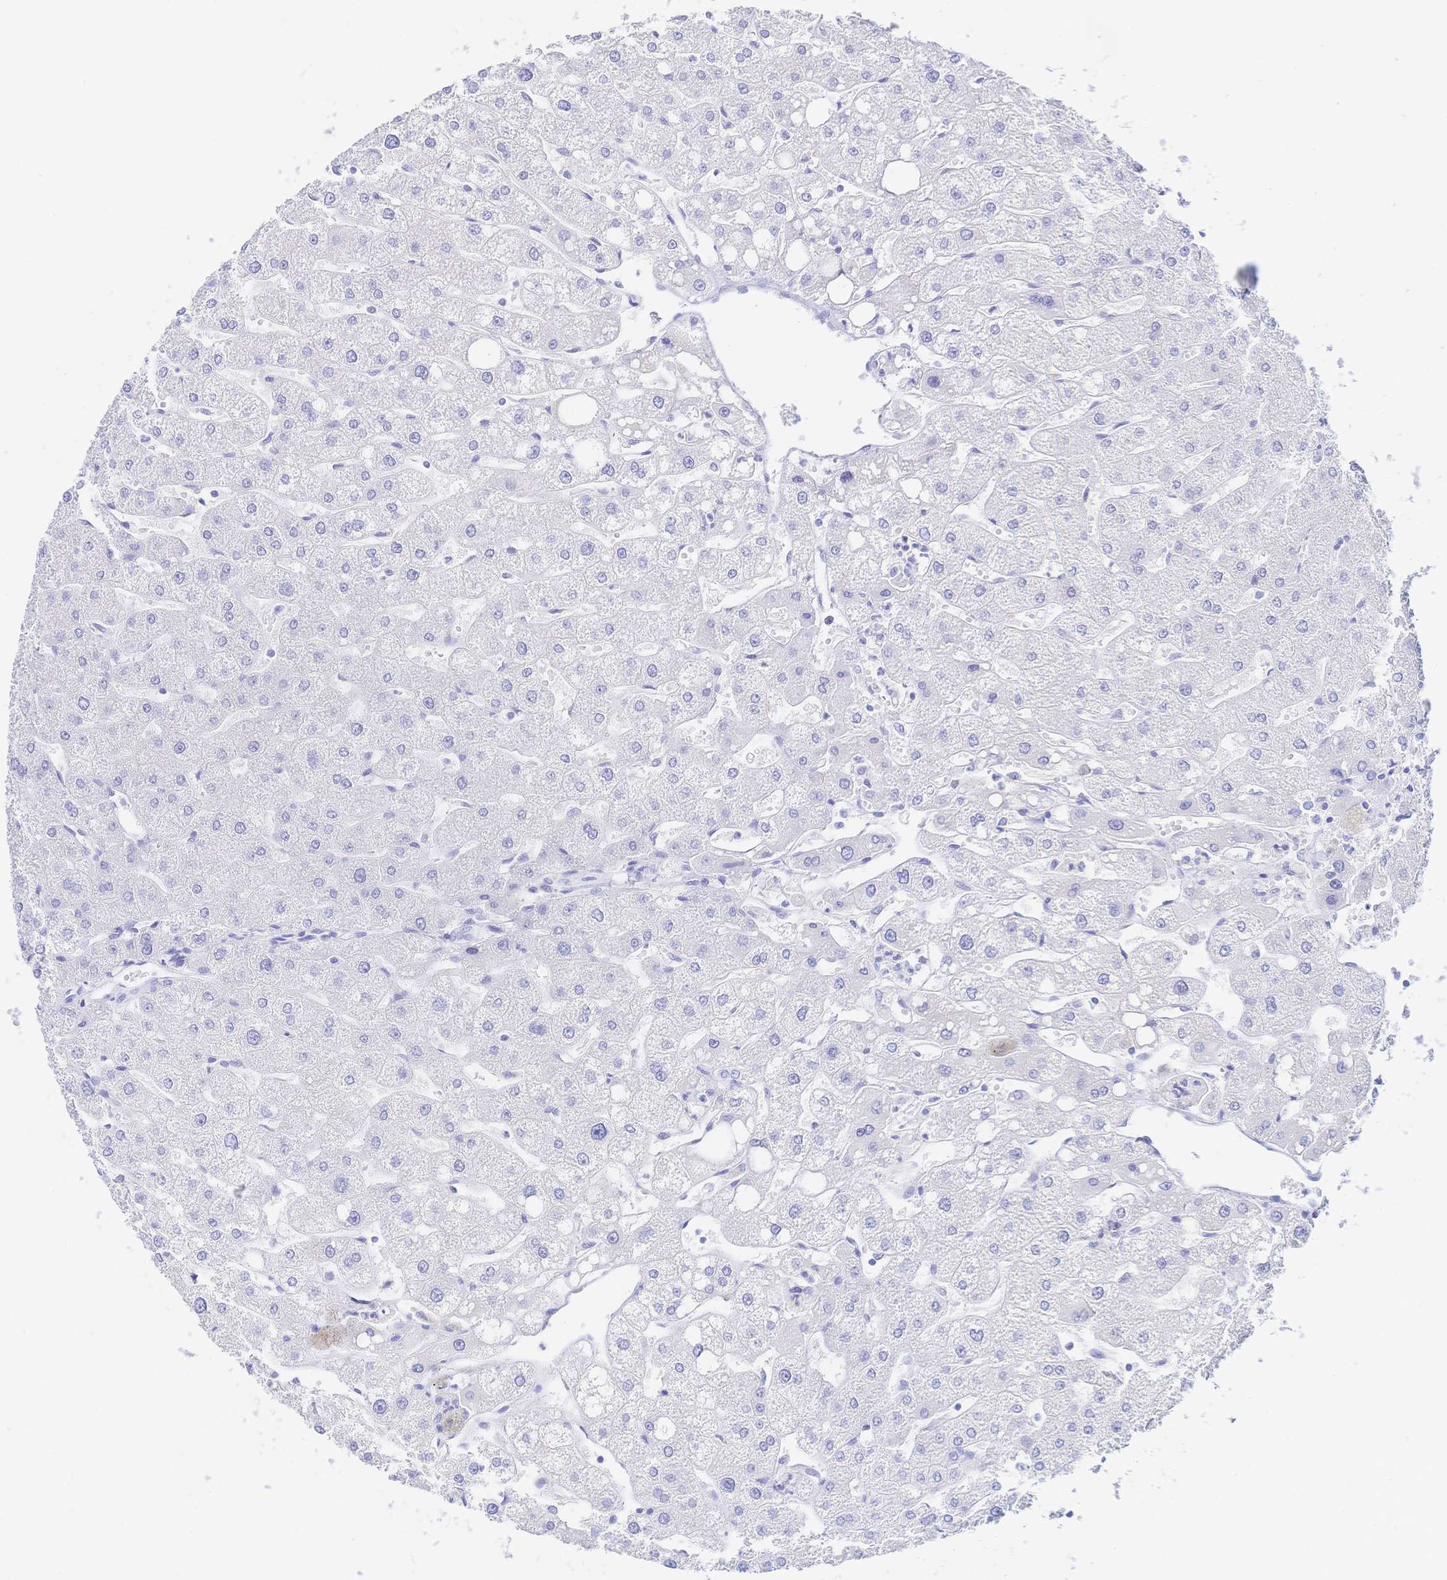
{"staining": {"intensity": "negative", "quantity": "none", "location": "none"}, "tissue": "liver", "cell_type": "Cholangiocytes", "image_type": "normal", "snomed": [{"axis": "morphology", "description": "Normal tissue, NOS"}, {"axis": "topography", "description": "Liver"}], "caption": "Micrograph shows no significant protein staining in cholangiocytes of unremarkable liver.", "gene": "UMOD", "patient": {"sex": "male", "age": 67}}